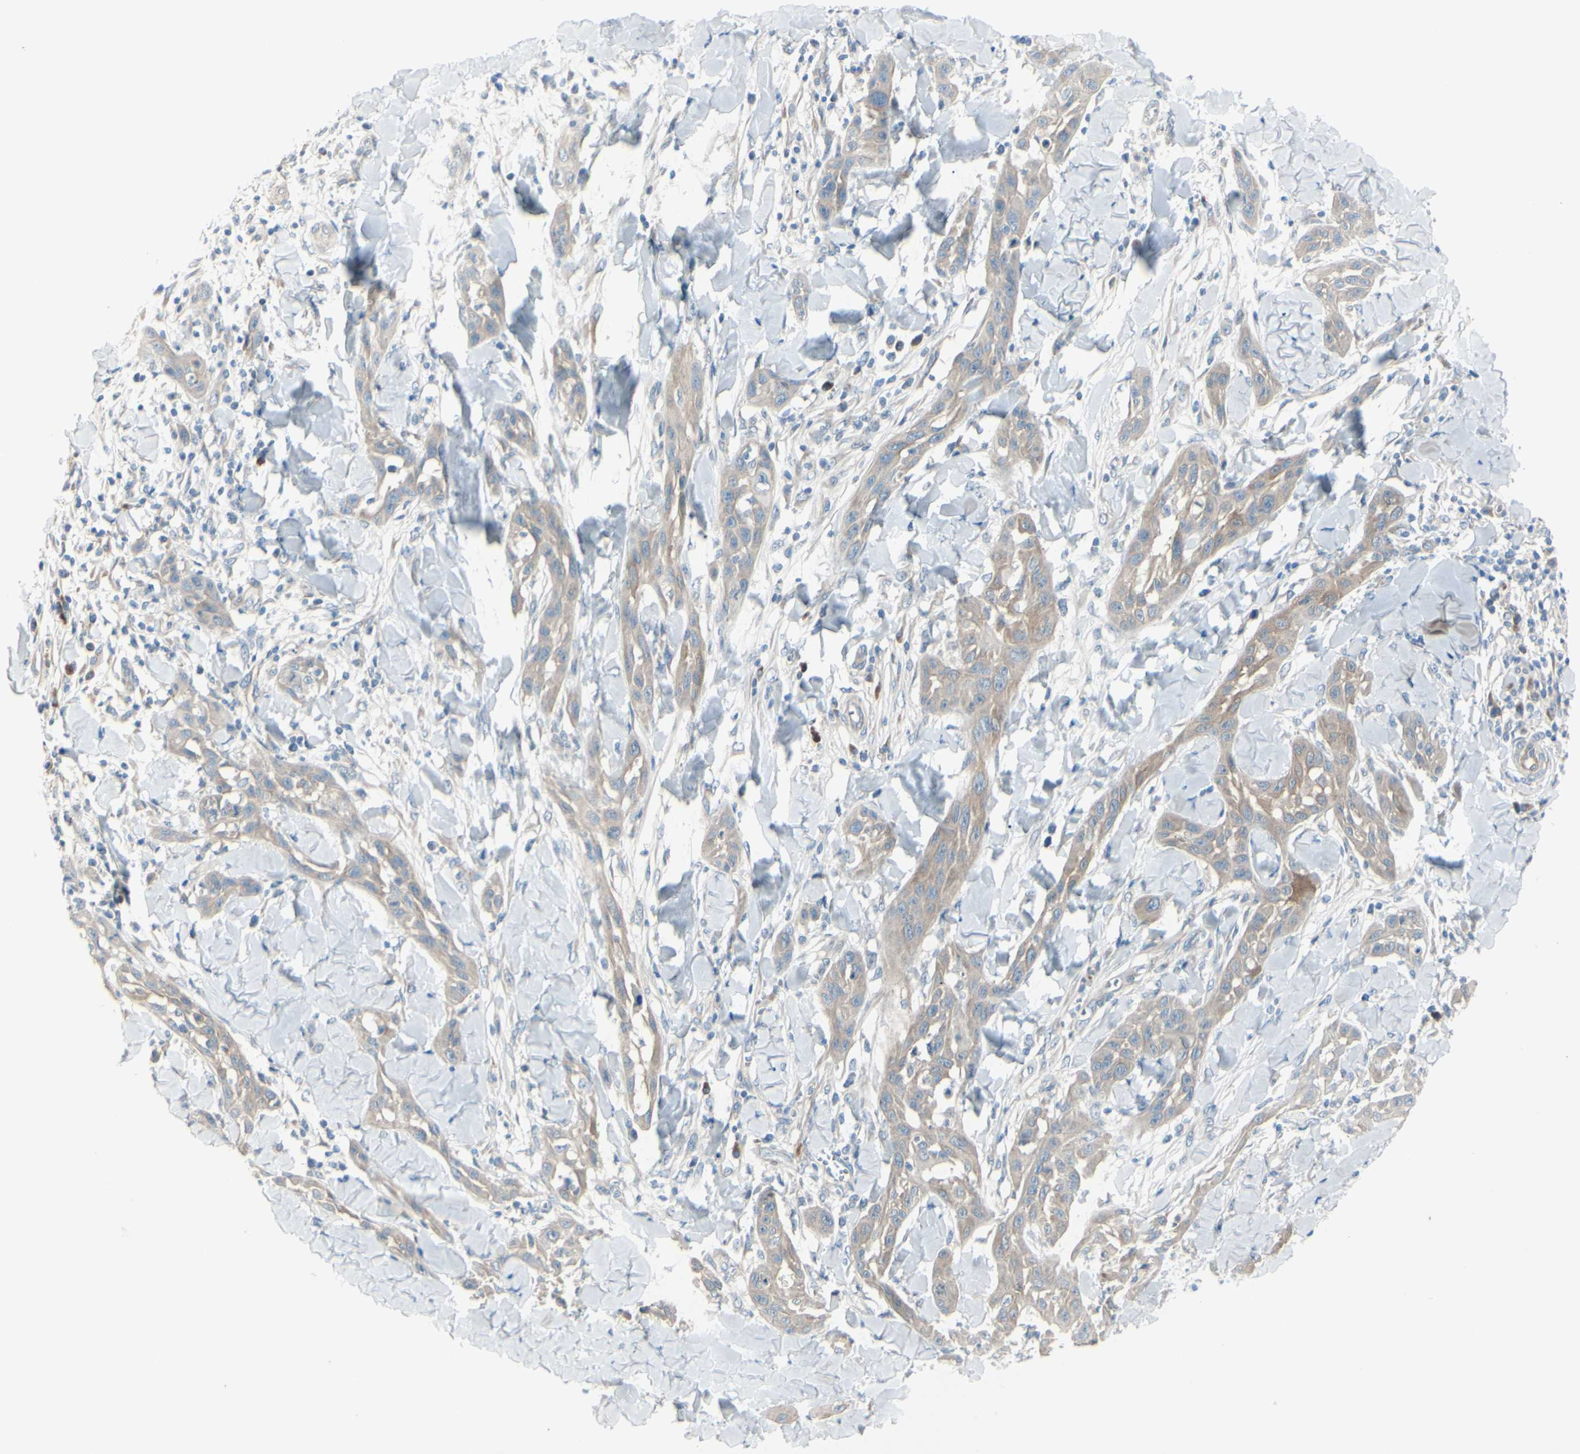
{"staining": {"intensity": "moderate", "quantity": ">75%", "location": "cytoplasmic/membranous"}, "tissue": "skin cancer", "cell_type": "Tumor cells", "image_type": "cancer", "snomed": [{"axis": "morphology", "description": "Squamous cell carcinoma, NOS"}, {"axis": "topography", "description": "Skin"}], "caption": "Immunohistochemistry (IHC) staining of skin cancer (squamous cell carcinoma), which displays medium levels of moderate cytoplasmic/membranous staining in about >75% of tumor cells indicating moderate cytoplasmic/membranous protein staining. The staining was performed using DAB (brown) for protein detection and nuclei were counterstained in hematoxylin (blue).", "gene": "LRRK1", "patient": {"sex": "male", "age": 24}}